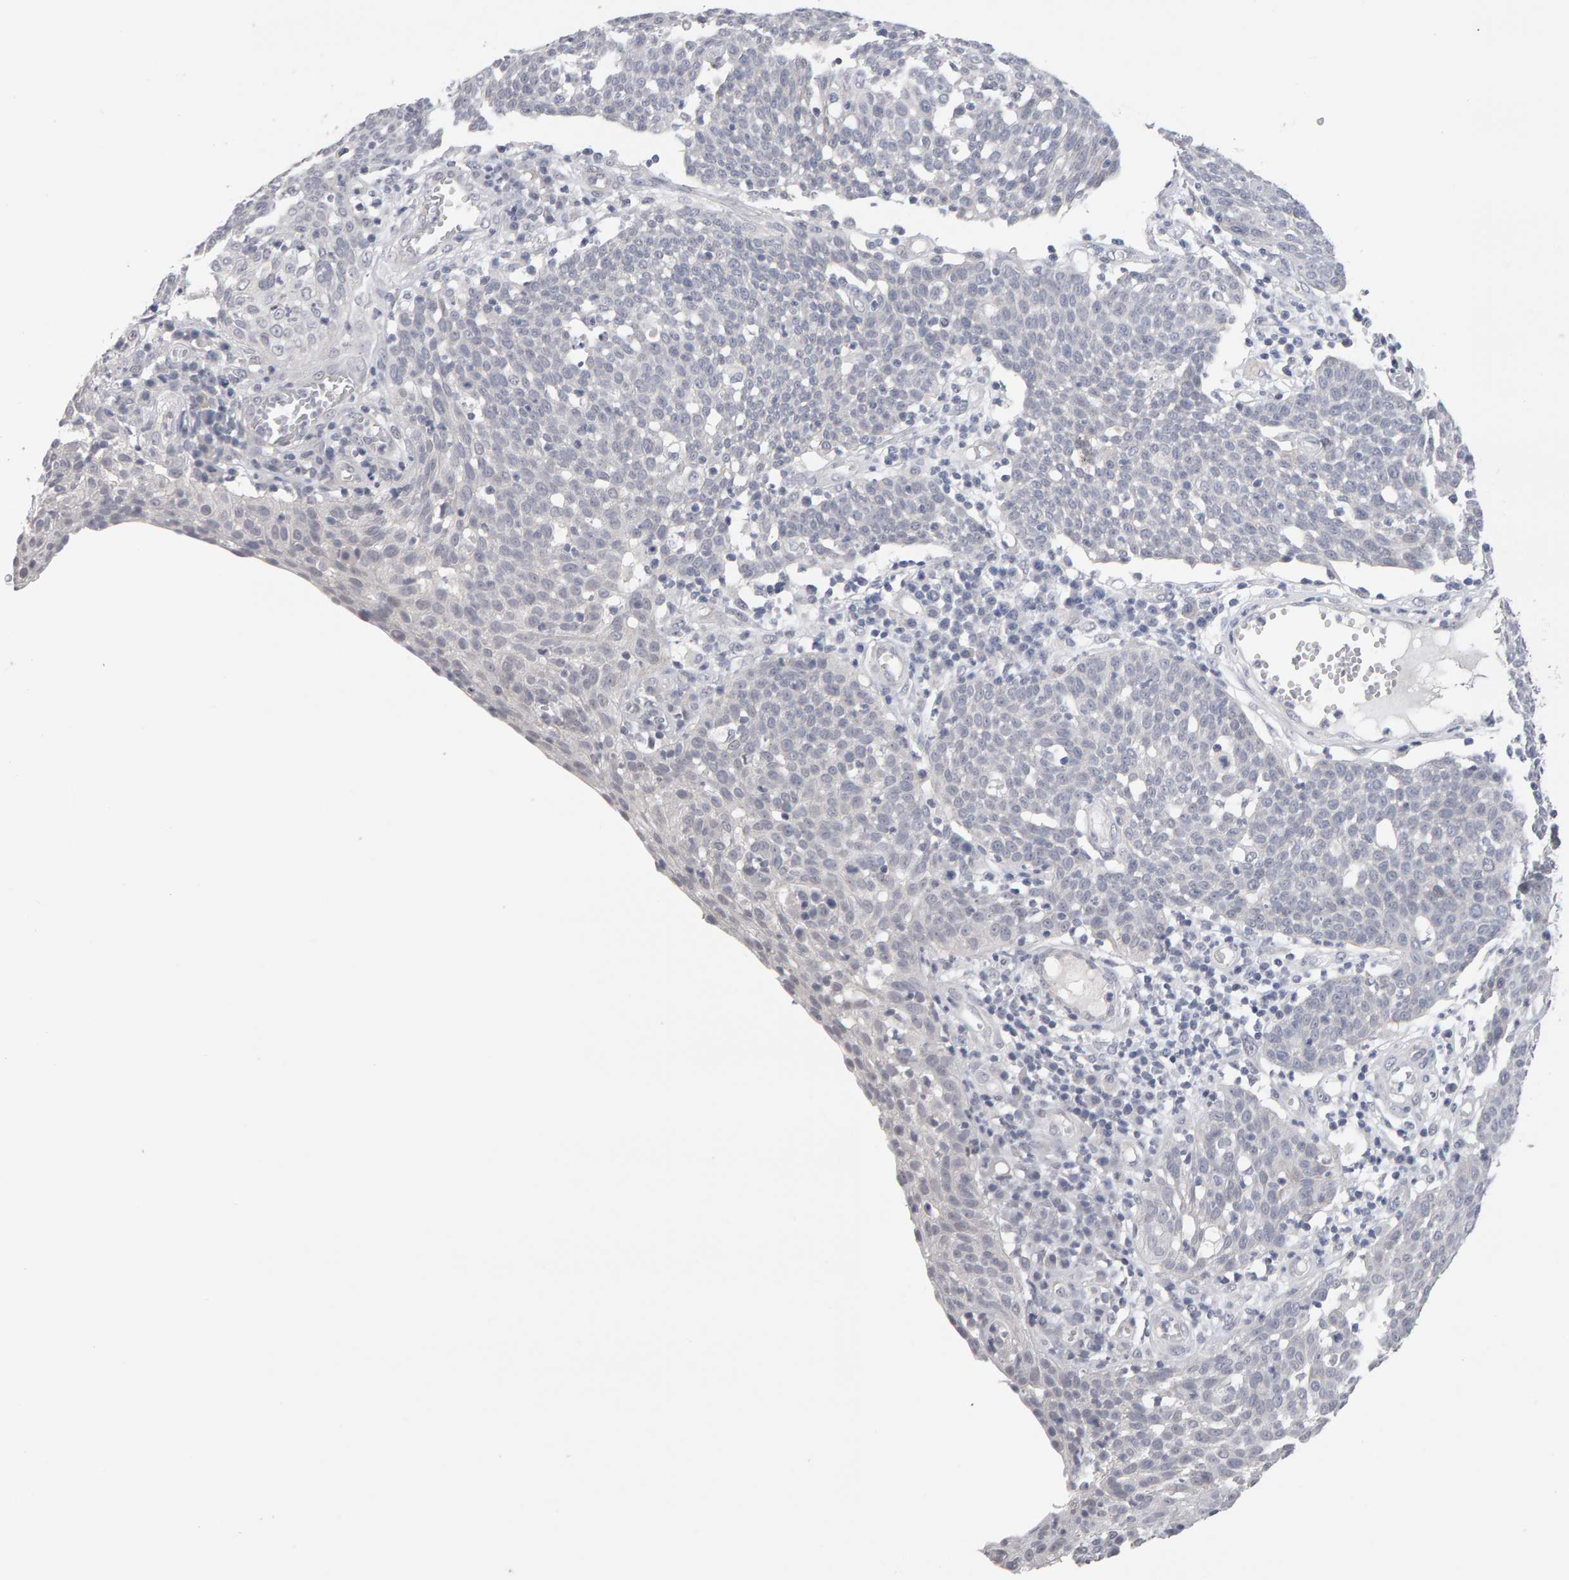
{"staining": {"intensity": "negative", "quantity": "none", "location": "none"}, "tissue": "cervical cancer", "cell_type": "Tumor cells", "image_type": "cancer", "snomed": [{"axis": "morphology", "description": "Squamous cell carcinoma, NOS"}, {"axis": "topography", "description": "Cervix"}], "caption": "Cervical cancer (squamous cell carcinoma) was stained to show a protein in brown. There is no significant expression in tumor cells.", "gene": "HNF4A", "patient": {"sex": "female", "age": 34}}